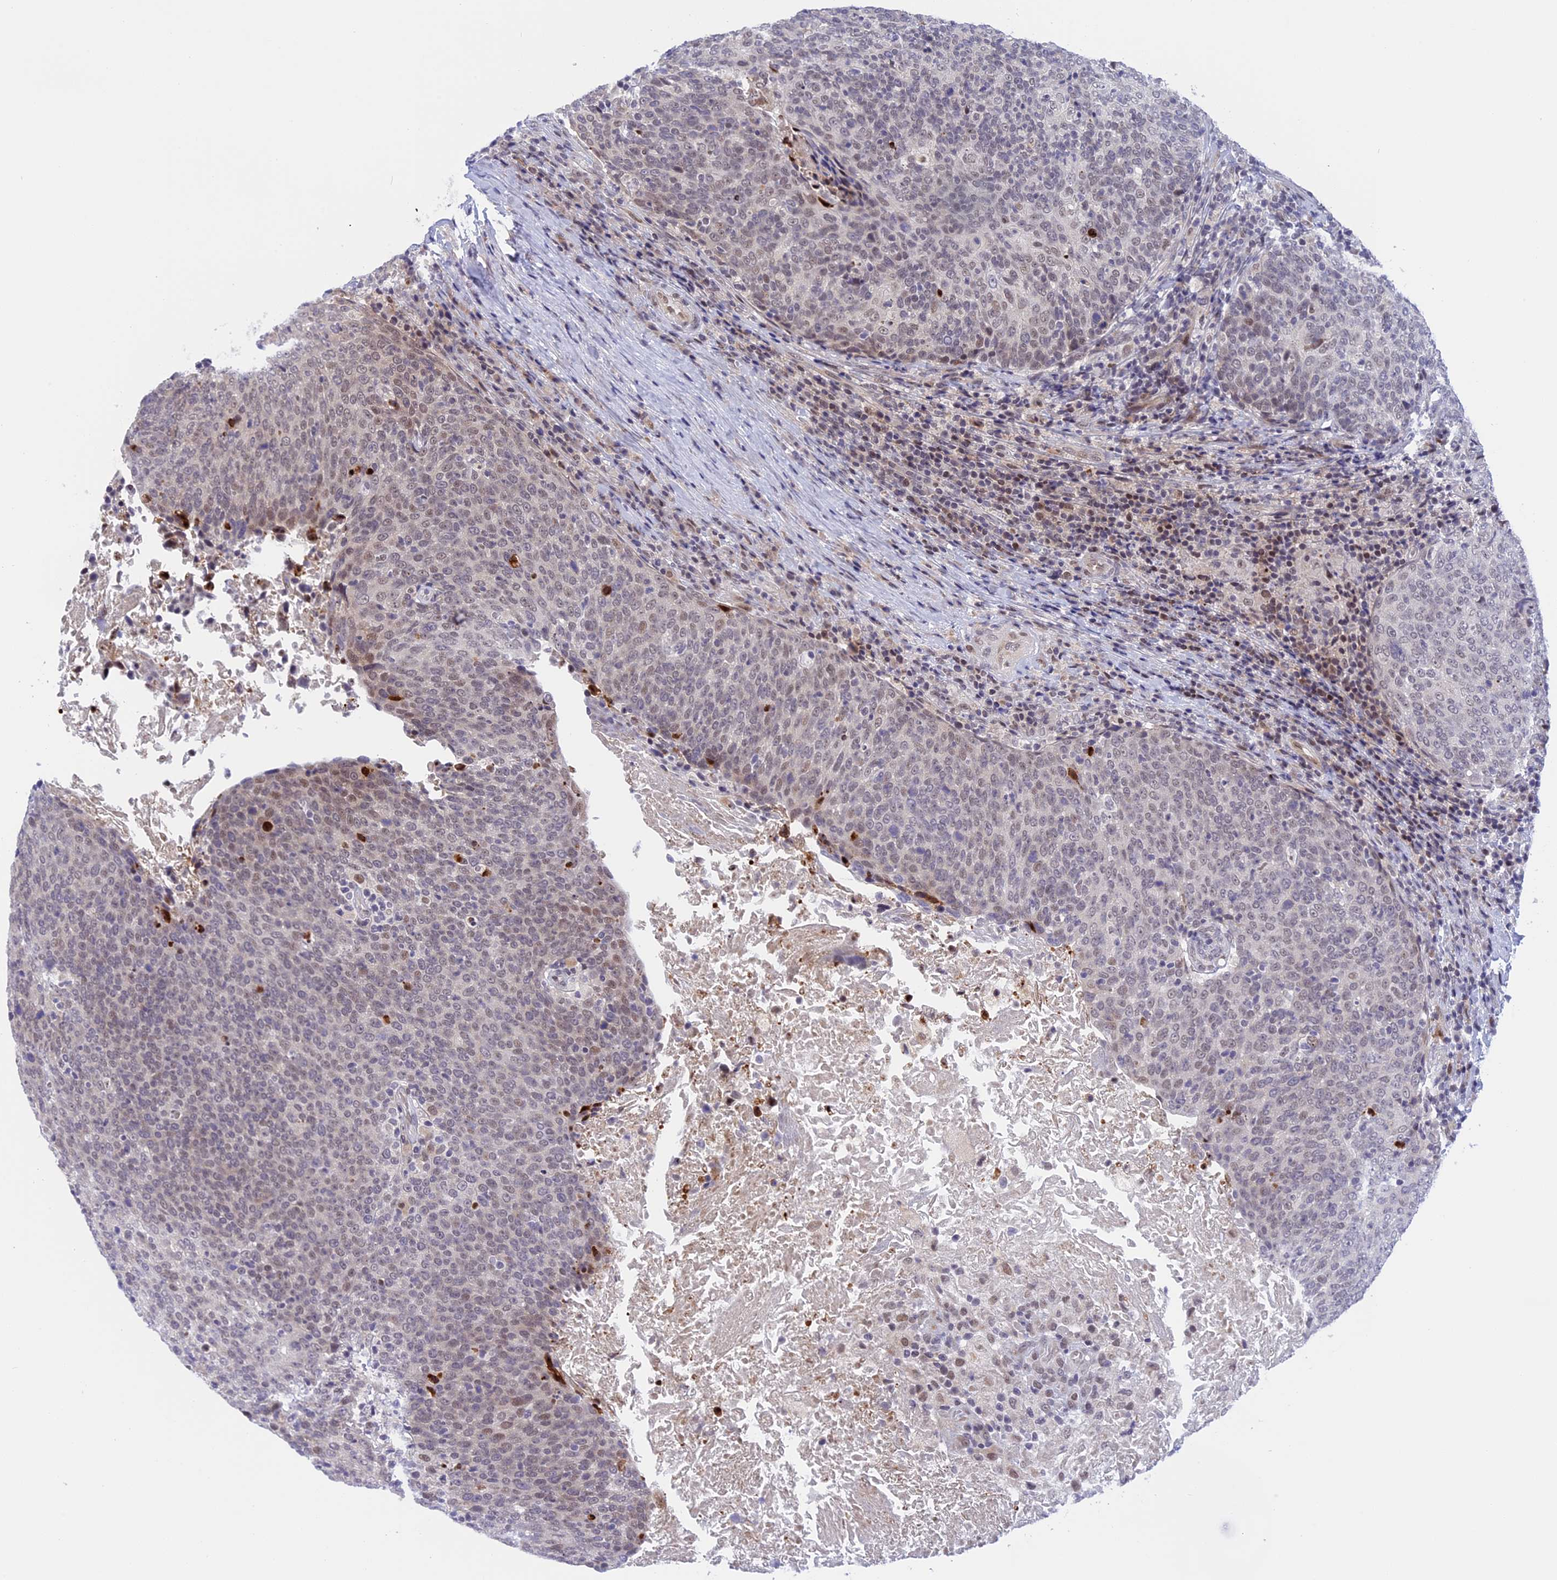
{"staining": {"intensity": "moderate", "quantity": "<25%", "location": "nuclear"}, "tissue": "head and neck cancer", "cell_type": "Tumor cells", "image_type": "cancer", "snomed": [{"axis": "morphology", "description": "Squamous cell carcinoma, NOS"}, {"axis": "morphology", "description": "Squamous cell carcinoma, metastatic, NOS"}, {"axis": "topography", "description": "Lymph node"}, {"axis": "topography", "description": "Head-Neck"}], "caption": "A high-resolution micrograph shows IHC staining of head and neck squamous cell carcinoma, which exhibits moderate nuclear positivity in about <25% of tumor cells. The protein of interest is stained brown, and the nuclei are stained in blue (DAB IHC with brightfield microscopy, high magnification).", "gene": "POLR2C", "patient": {"sex": "male", "age": 62}}